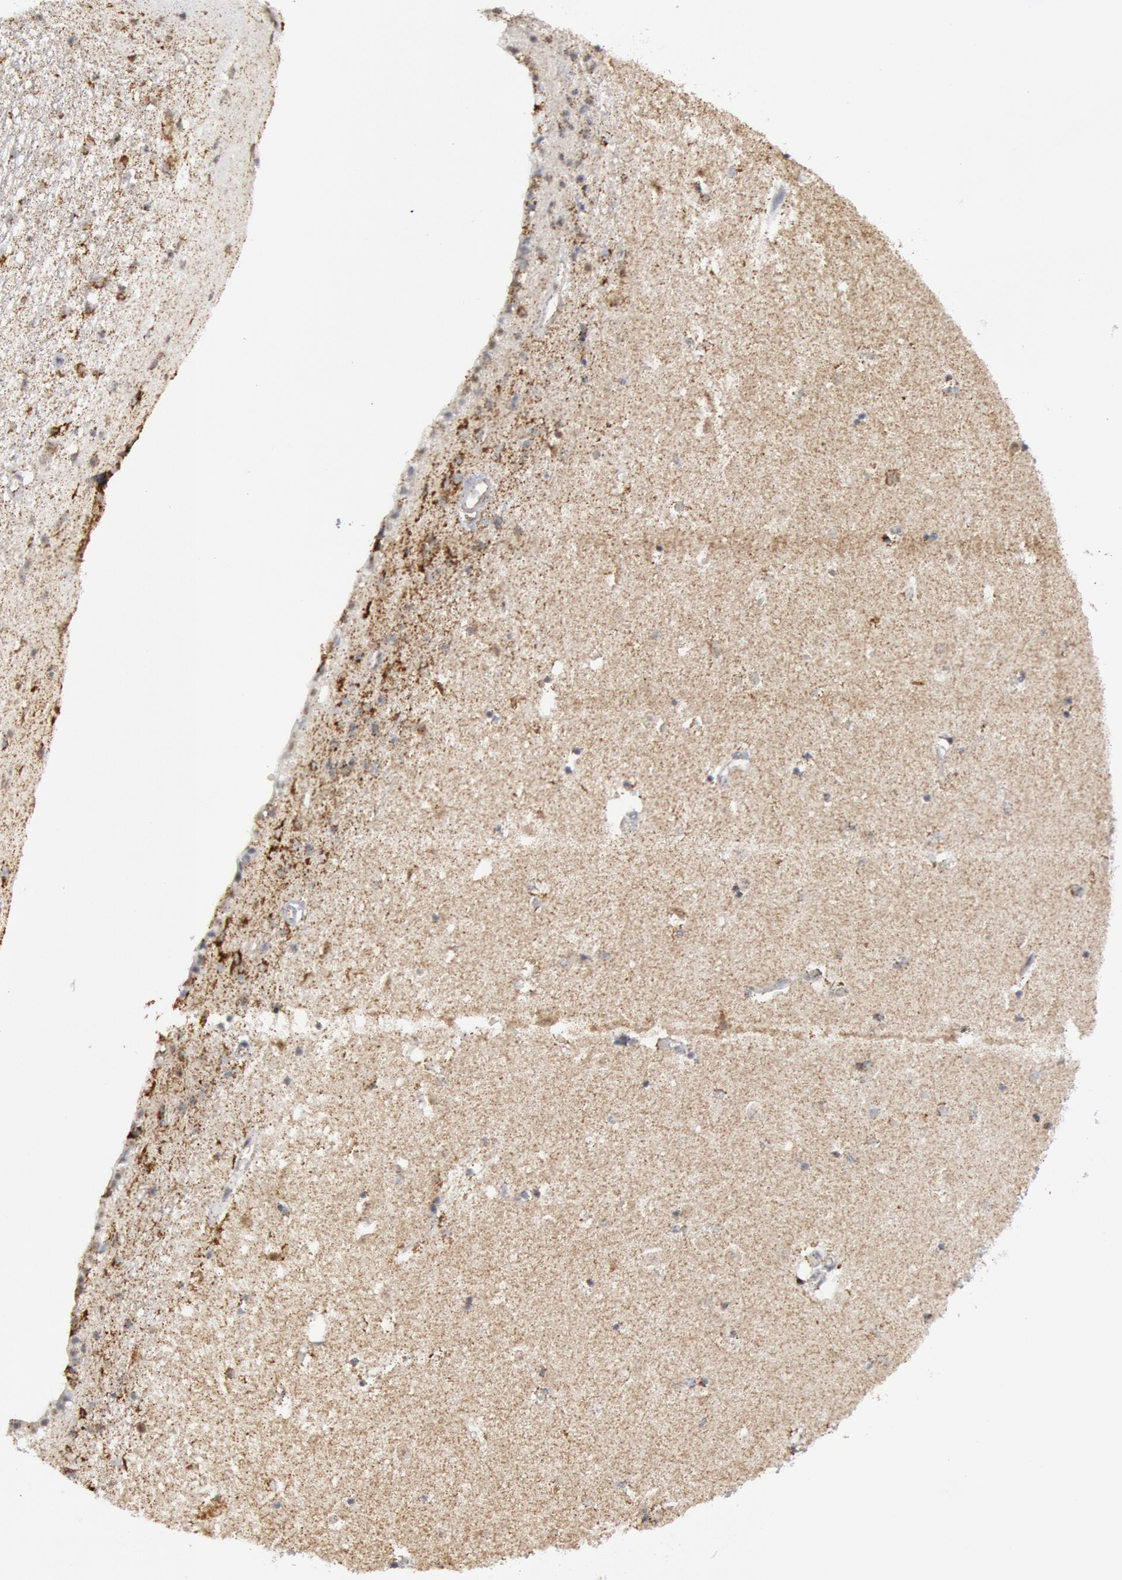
{"staining": {"intensity": "weak", "quantity": "<25%", "location": "cytoplasmic/membranous"}, "tissue": "caudate", "cell_type": "Glial cells", "image_type": "normal", "snomed": [{"axis": "morphology", "description": "Normal tissue, NOS"}, {"axis": "topography", "description": "Lateral ventricle wall"}], "caption": "This is an immunohistochemistry (IHC) histopathology image of normal caudate. There is no staining in glial cells.", "gene": "CASP9", "patient": {"sex": "female", "age": 54}}